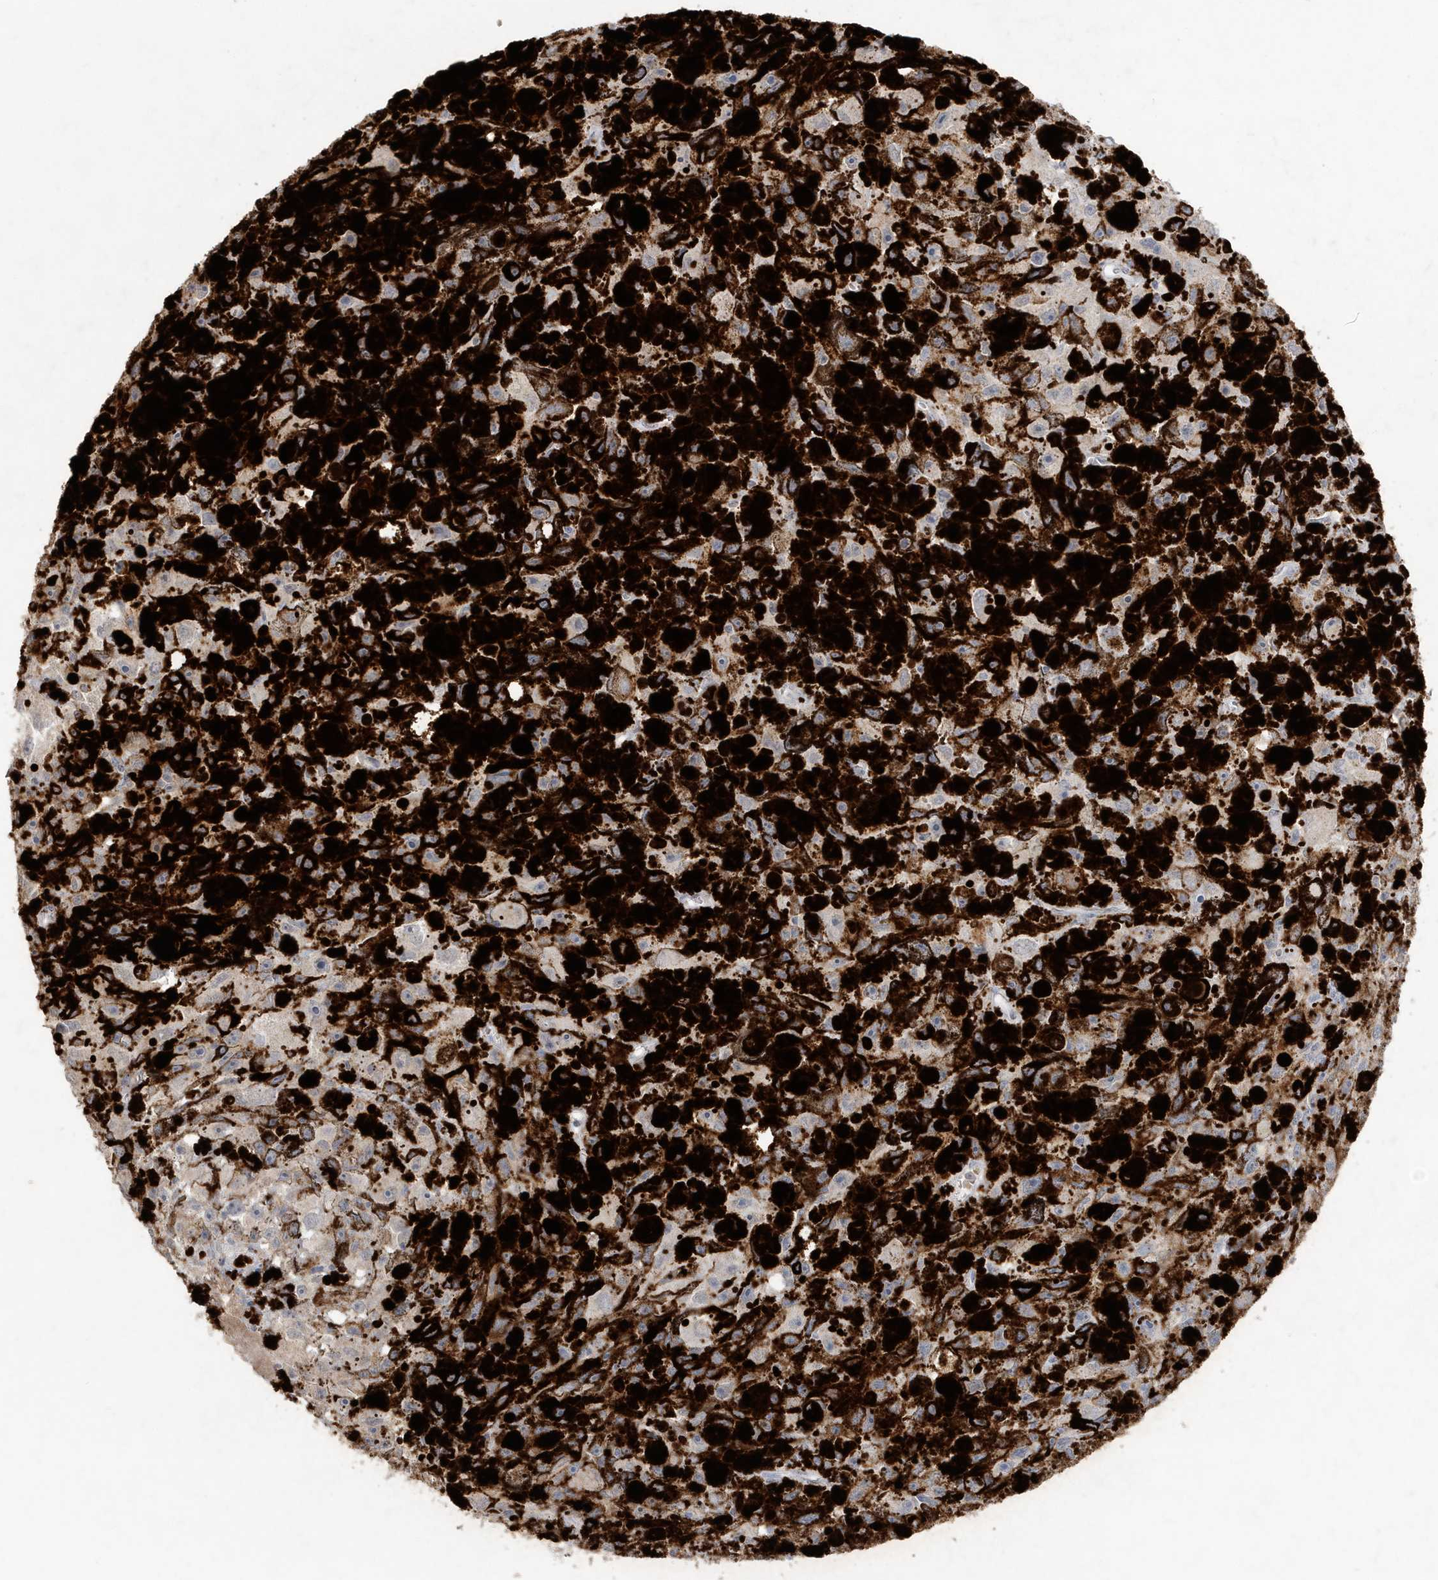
{"staining": {"intensity": "negative", "quantity": "none", "location": "none"}, "tissue": "melanoma", "cell_type": "Tumor cells", "image_type": "cancer", "snomed": [{"axis": "morphology", "description": "Malignant melanoma, NOS"}, {"axis": "topography", "description": "Skin"}], "caption": "Tumor cells show no significant protein expression in malignant melanoma.", "gene": "C1RL", "patient": {"sex": "female", "age": 104}}